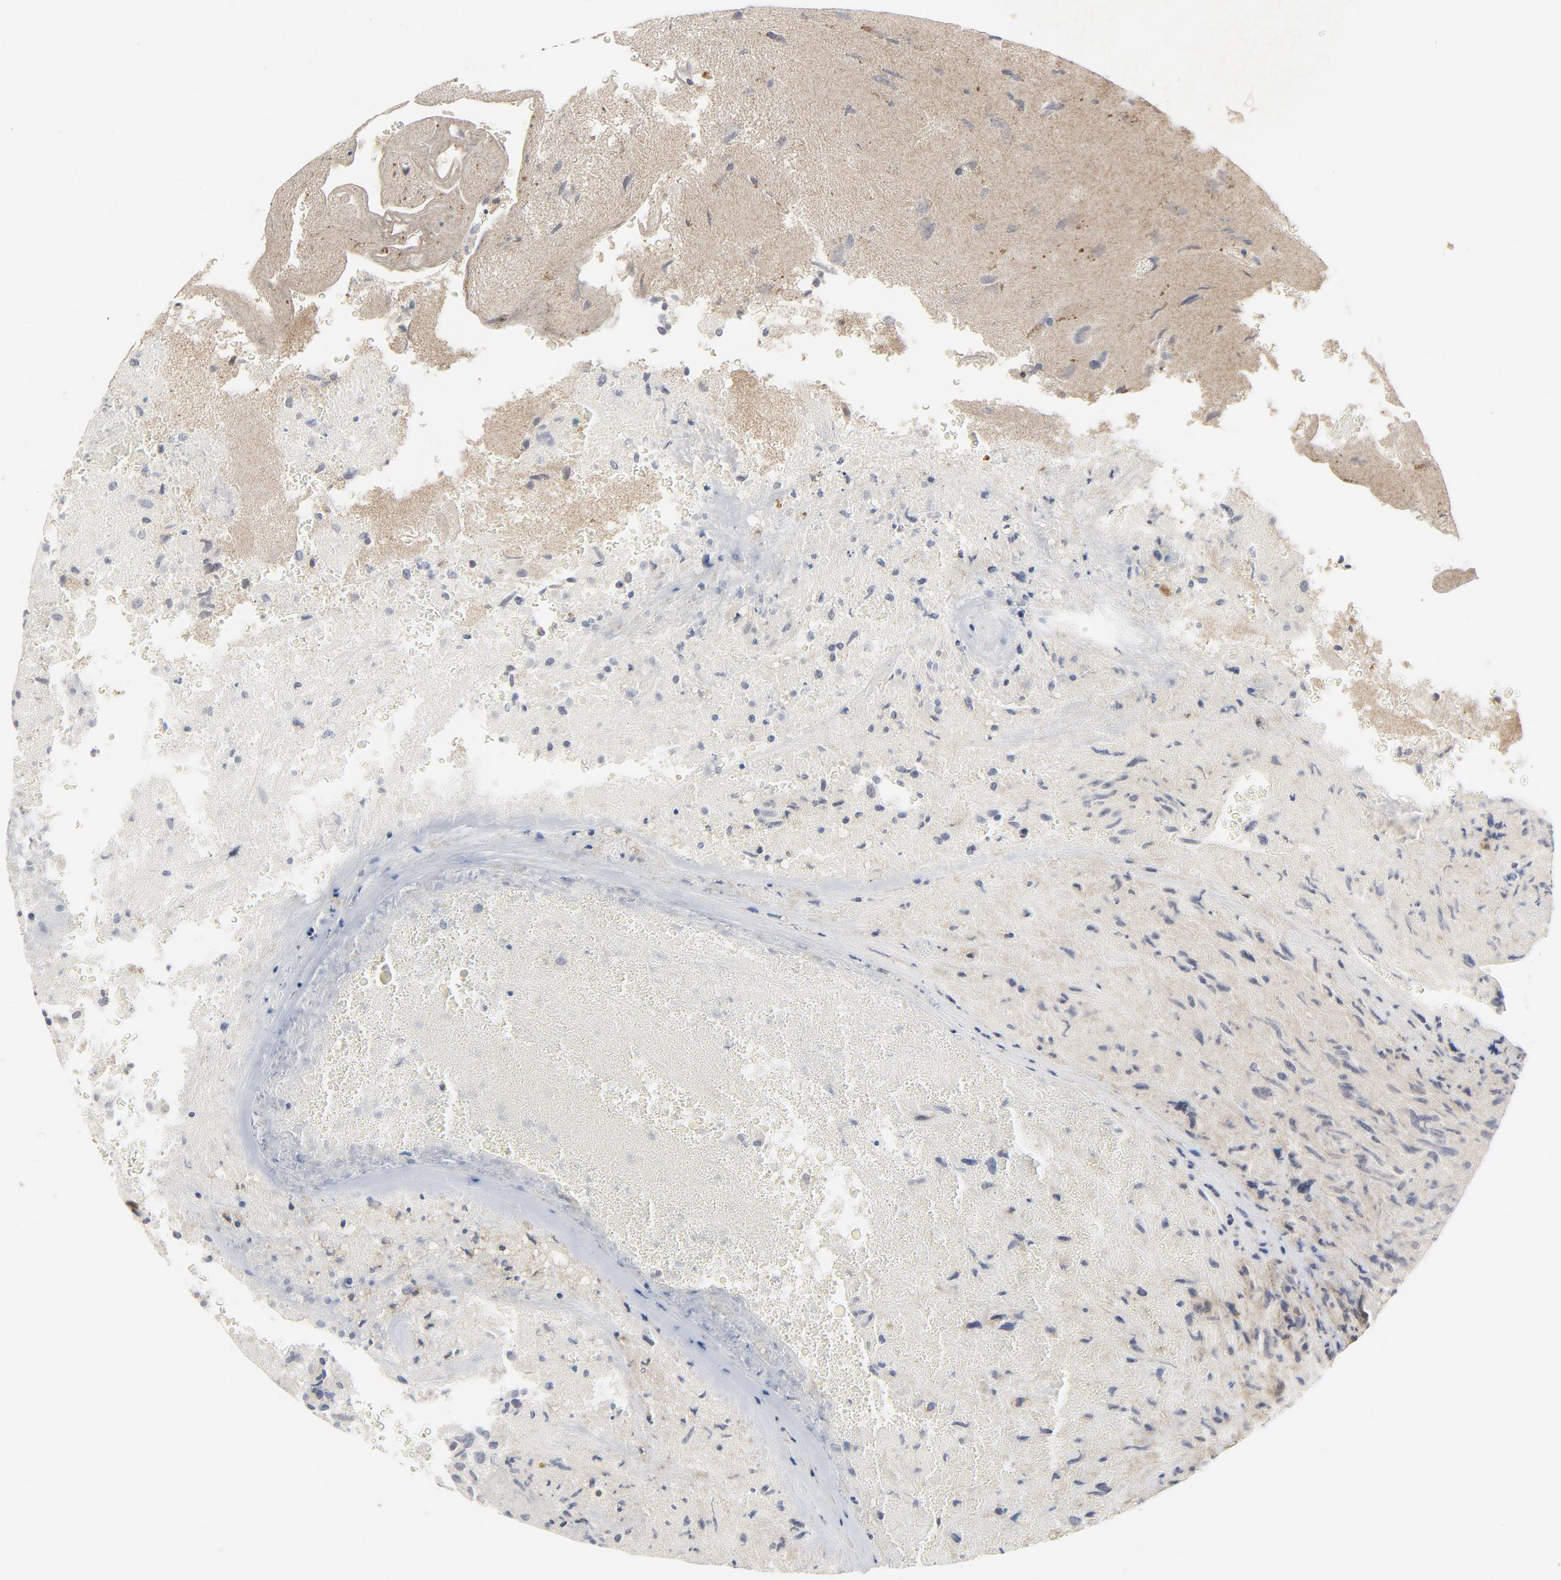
{"staining": {"intensity": "weak", "quantity": "25%-75%", "location": "cytoplasmic/membranous,nuclear"}, "tissue": "glioma", "cell_type": "Tumor cells", "image_type": "cancer", "snomed": [{"axis": "morphology", "description": "Normal tissue, NOS"}, {"axis": "morphology", "description": "Glioma, malignant, High grade"}, {"axis": "topography", "description": "Cerebral cortex"}], "caption": "A low amount of weak cytoplasmic/membranous and nuclear staining is appreciated in about 25%-75% of tumor cells in glioma tissue.", "gene": "MAP2K7", "patient": {"sex": "male", "age": 75}}